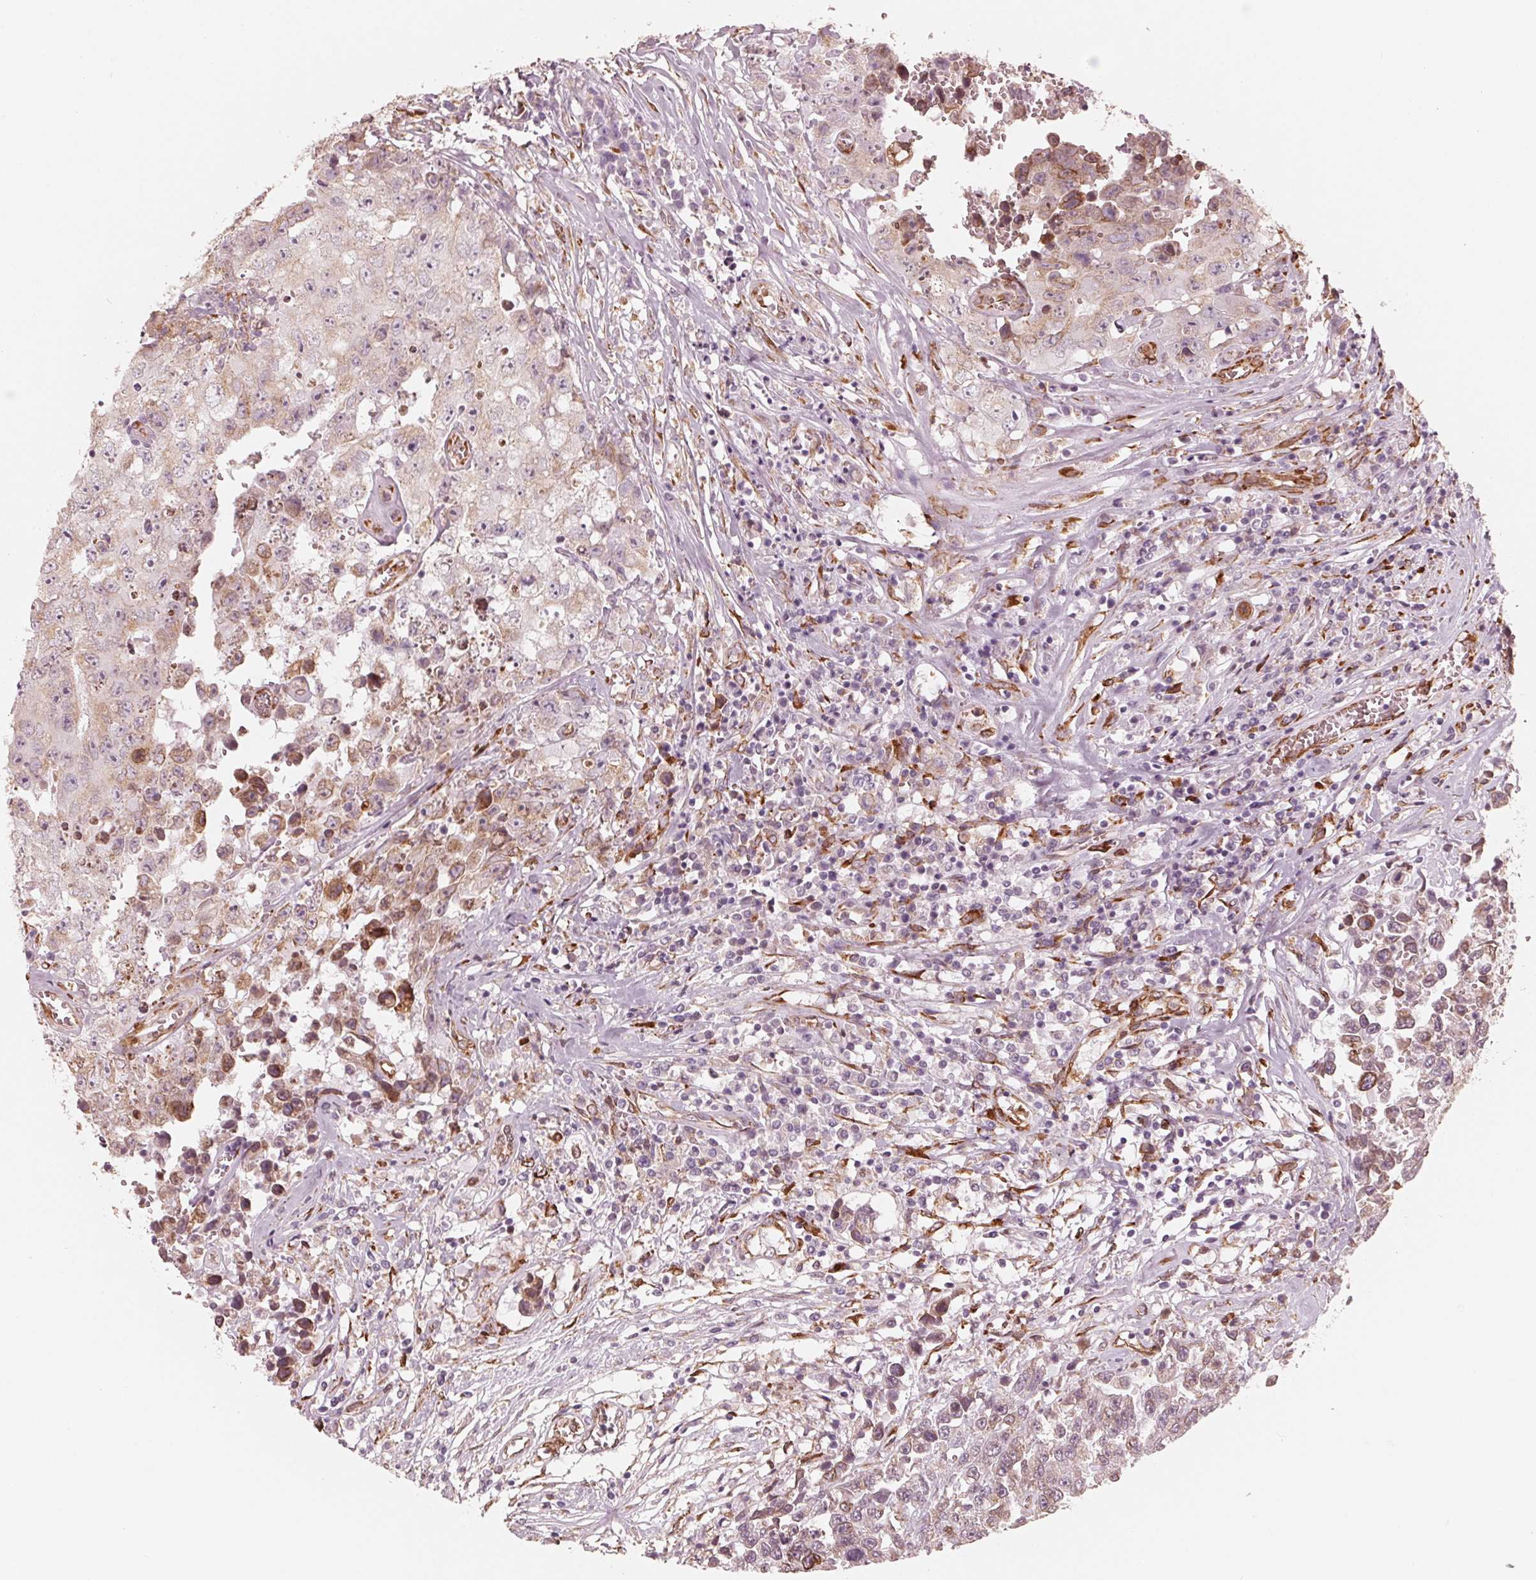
{"staining": {"intensity": "weak", "quantity": "25%-75%", "location": "cytoplasmic/membranous"}, "tissue": "testis cancer", "cell_type": "Tumor cells", "image_type": "cancer", "snomed": [{"axis": "morphology", "description": "Carcinoma, Embryonal, NOS"}, {"axis": "topography", "description": "Testis"}], "caption": "Immunohistochemical staining of embryonal carcinoma (testis) displays weak cytoplasmic/membranous protein expression in about 25%-75% of tumor cells.", "gene": "IKBIP", "patient": {"sex": "male", "age": 36}}